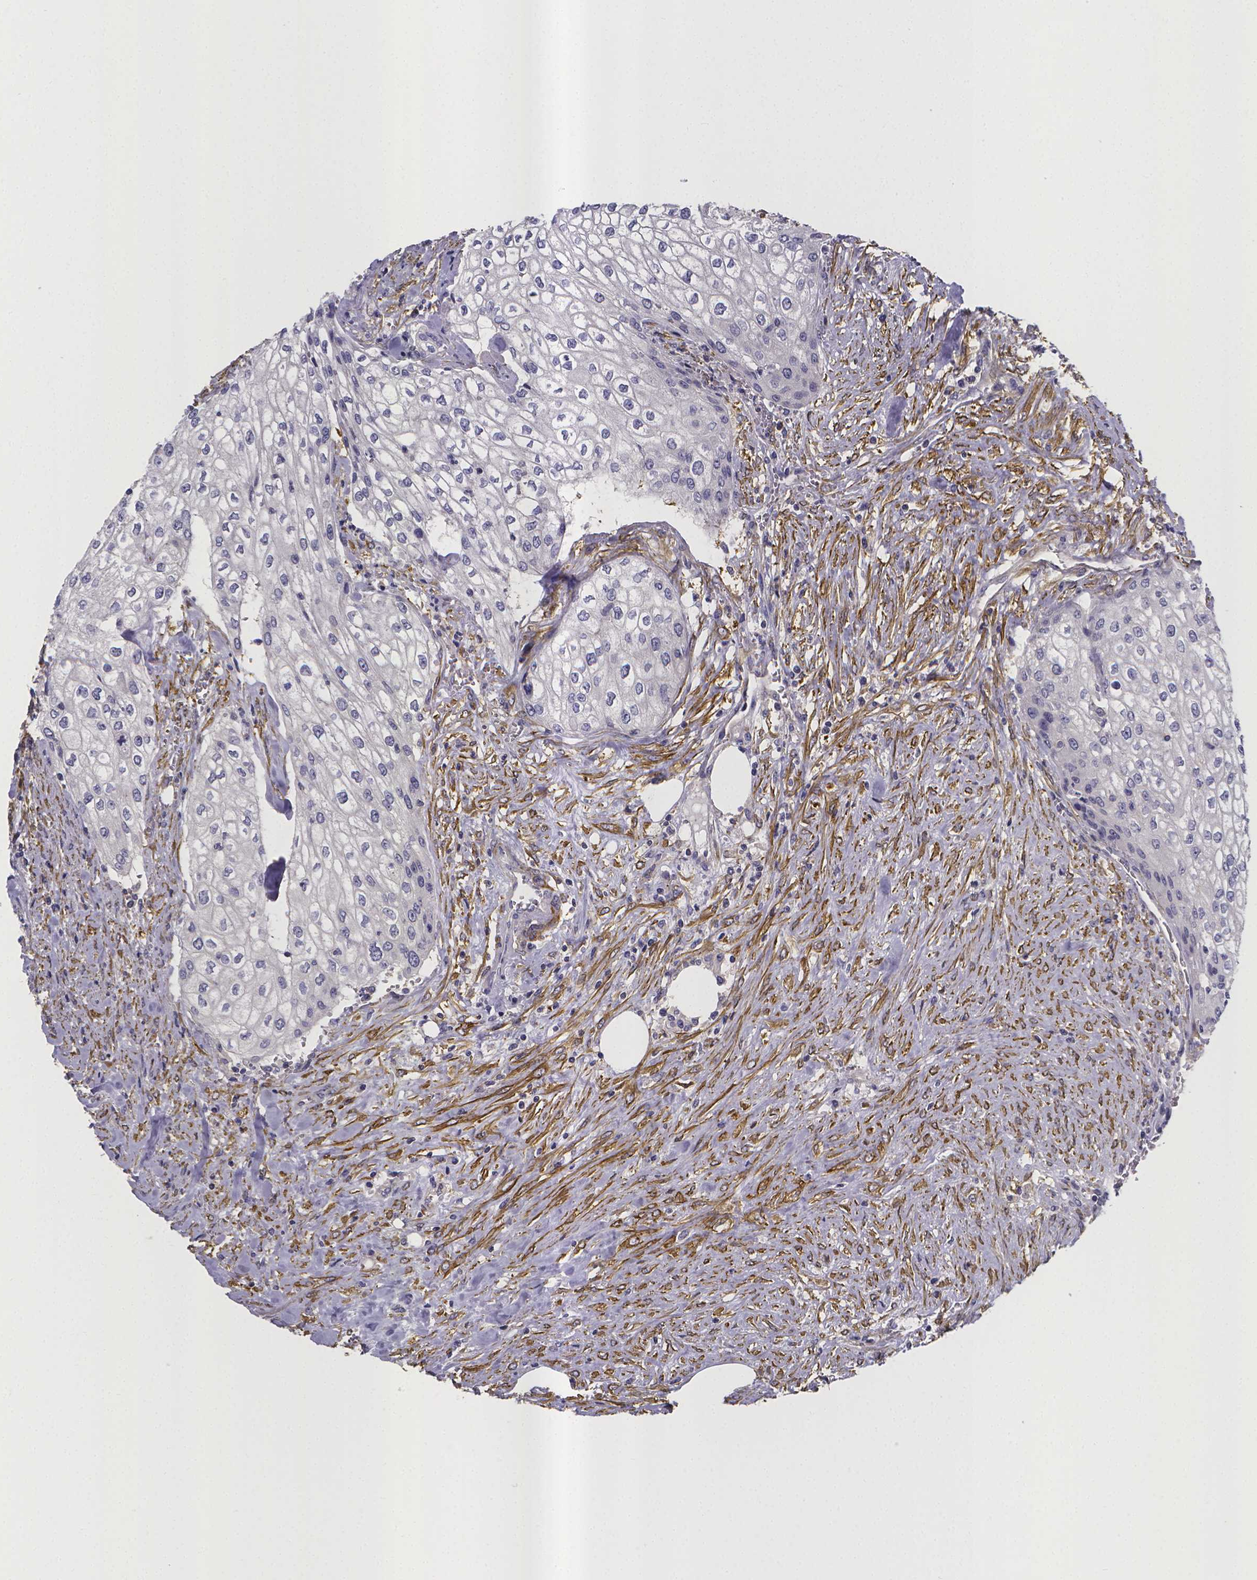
{"staining": {"intensity": "negative", "quantity": "none", "location": "none"}, "tissue": "urothelial cancer", "cell_type": "Tumor cells", "image_type": "cancer", "snomed": [{"axis": "morphology", "description": "Urothelial carcinoma, High grade"}, {"axis": "topography", "description": "Urinary bladder"}], "caption": "The histopathology image reveals no significant staining in tumor cells of urothelial carcinoma (high-grade).", "gene": "RERG", "patient": {"sex": "male", "age": 62}}